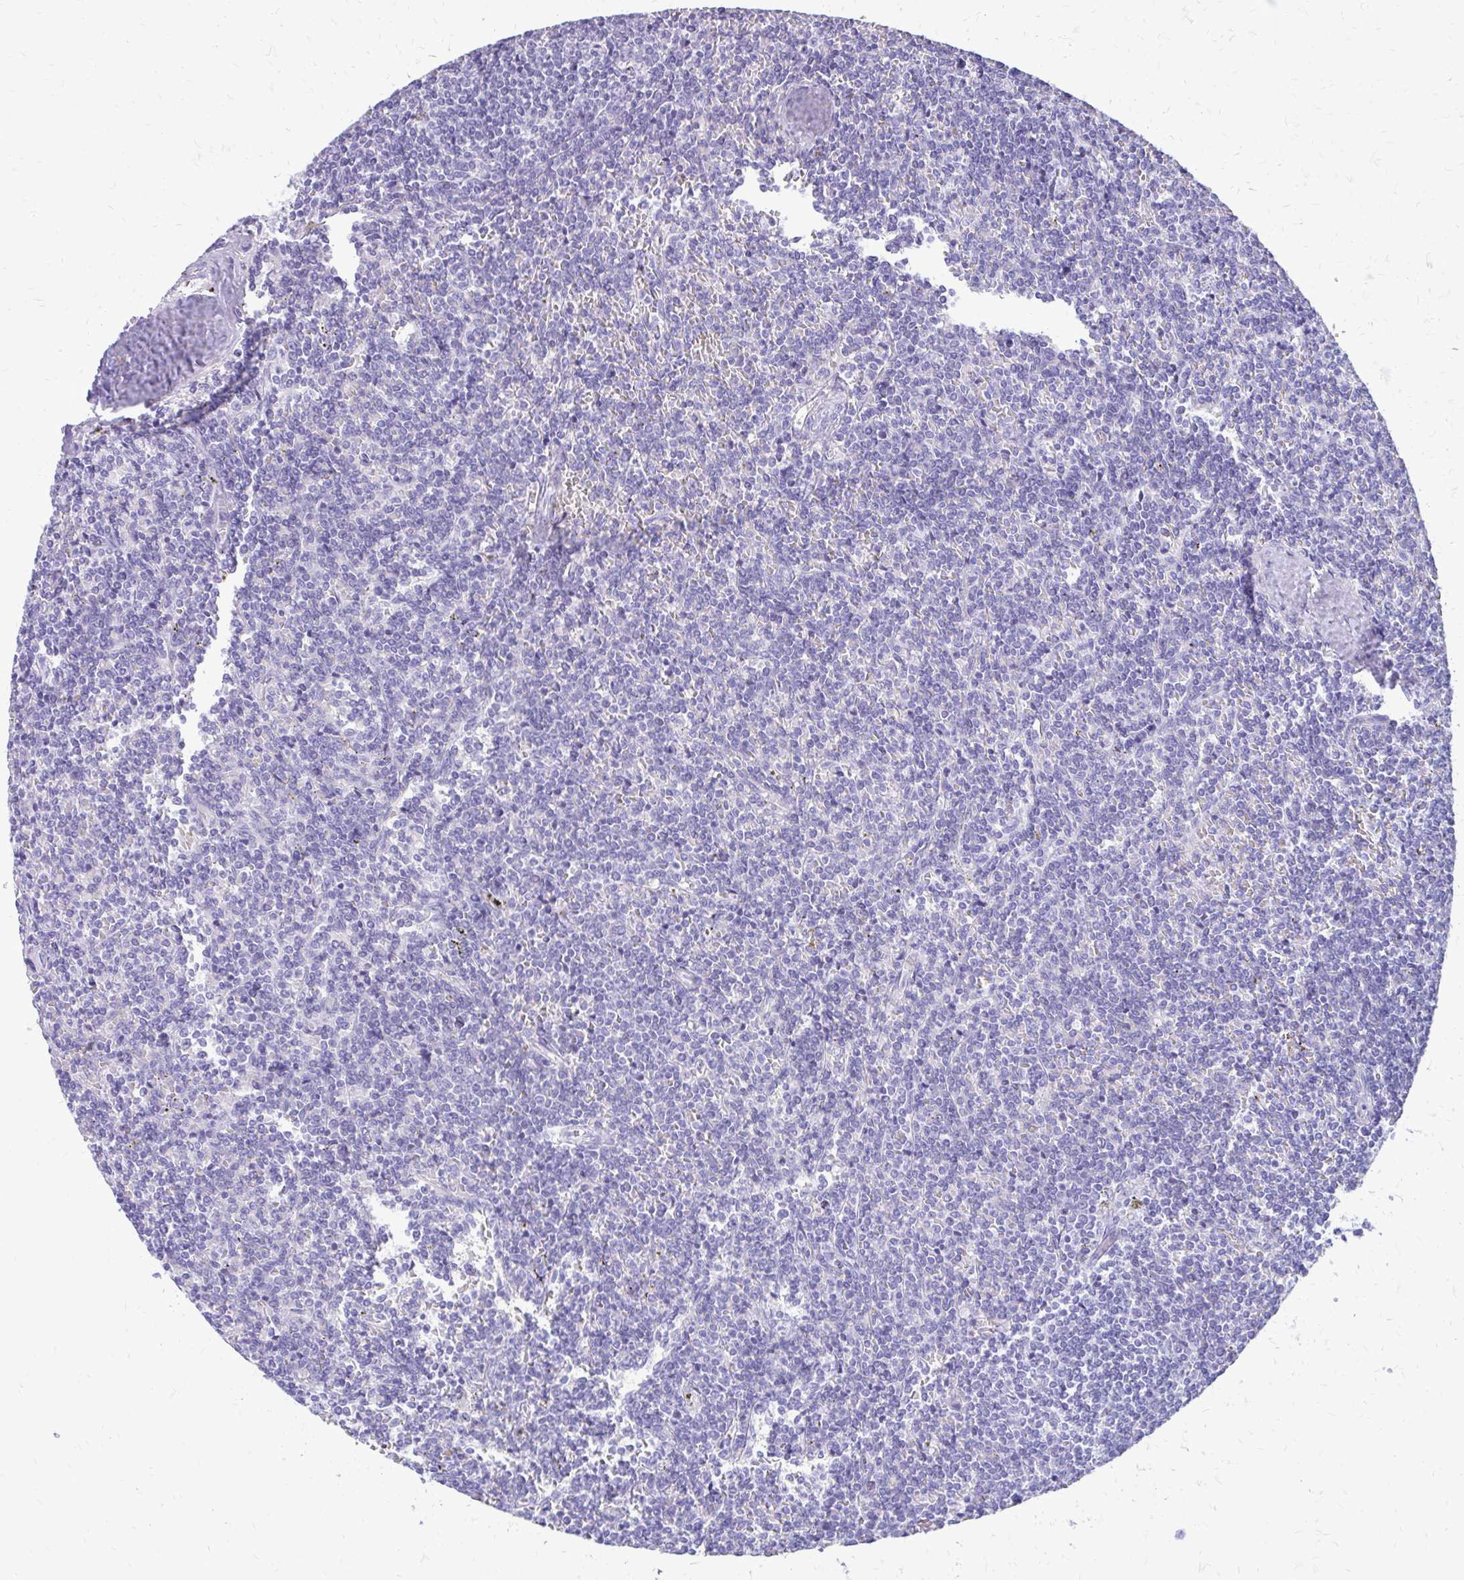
{"staining": {"intensity": "negative", "quantity": "none", "location": "none"}, "tissue": "lymphoma", "cell_type": "Tumor cells", "image_type": "cancer", "snomed": [{"axis": "morphology", "description": "Malignant lymphoma, non-Hodgkin's type, Low grade"}, {"axis": "topography", "description": "Spleen"}], "caption": "DAB immunohistochemical staining of lymphoma demonstrates no significant expression in tumor cells. (Stains: DAB immunohistochemistry with hematoxylin counter stain, Microscopy: brightfield microscopy at high magnification).", "gene": "SATL1", "patient": {"sex": "male", "age": 78}}